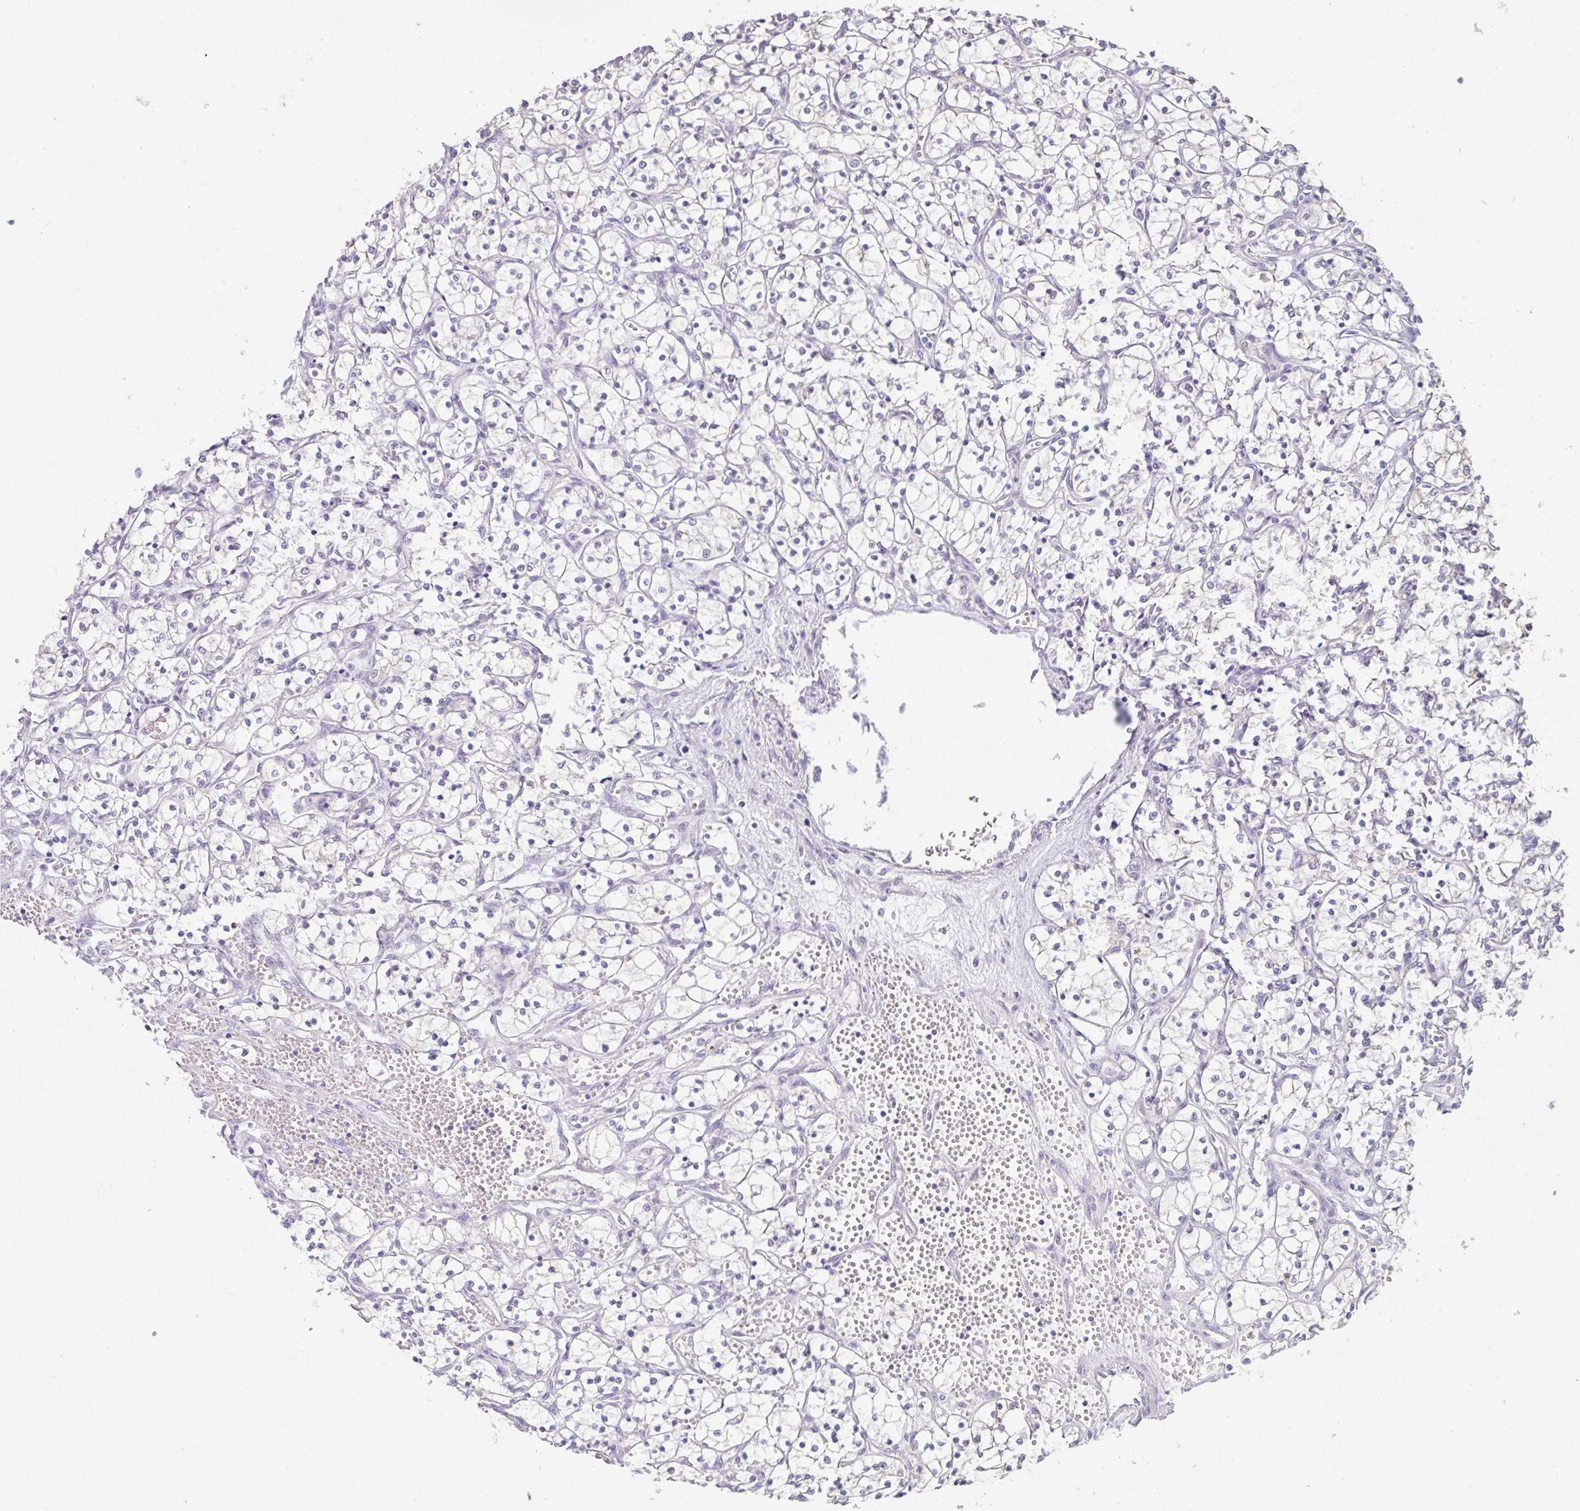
{"staining": {"intensity": "negative", "quantity": "none", "location": "none"}, "tissue": "renal cancer", "cell_type": "Tumor cells", "image_type": "cancer", "snomed": [{"axis": "morphology", "description": "Adenocarcinoma, NOS"}, {"axis": "topography", "description": "Kidney"}], "caption": "Renal adenocarcinoma was stained to show a protein in brown. There is no significant staining in tumor cells.", "gene": "CDH19", "patient": {"sex": "female", "age": 69}}